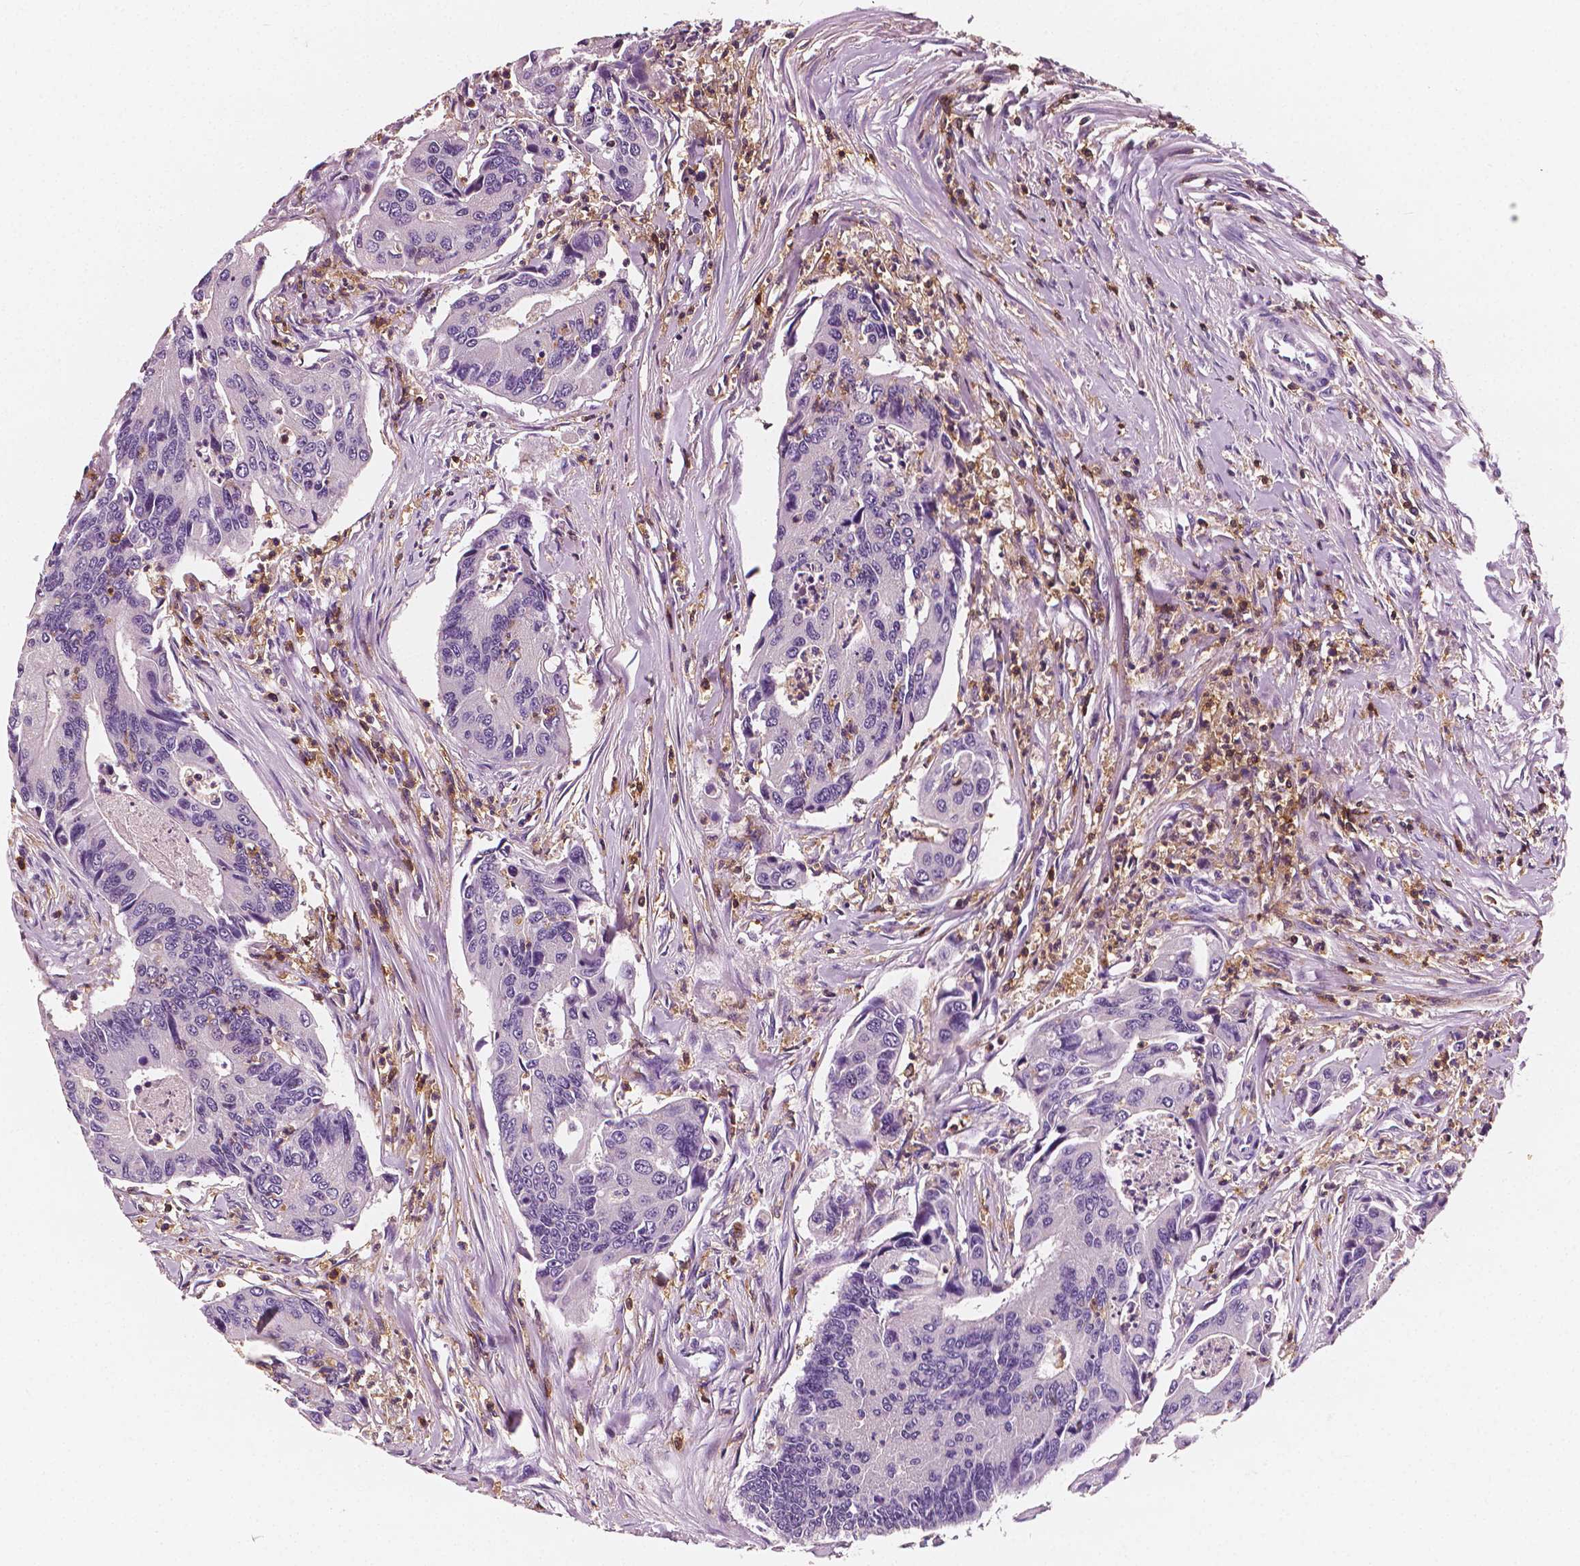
{"staining": {"intensity": "negative", "quantity": "none", "location": "none"}, "tissue": "colorectal cancer", "cell_type": "Tumor cells", "image_type": "cancer", "snomed": [{"axis": "morphology", "description": "Adenocarcinoma, NOS"}, {"axis": "topography", "description": "Colon"}], "caption": "This is an immunohistochemistry histopathology image of colorectal adenocarcinoma. There is no positivity in tumor cells.", "gene": "PTPRC", "patient": {"sex": "female", "age": 67}}